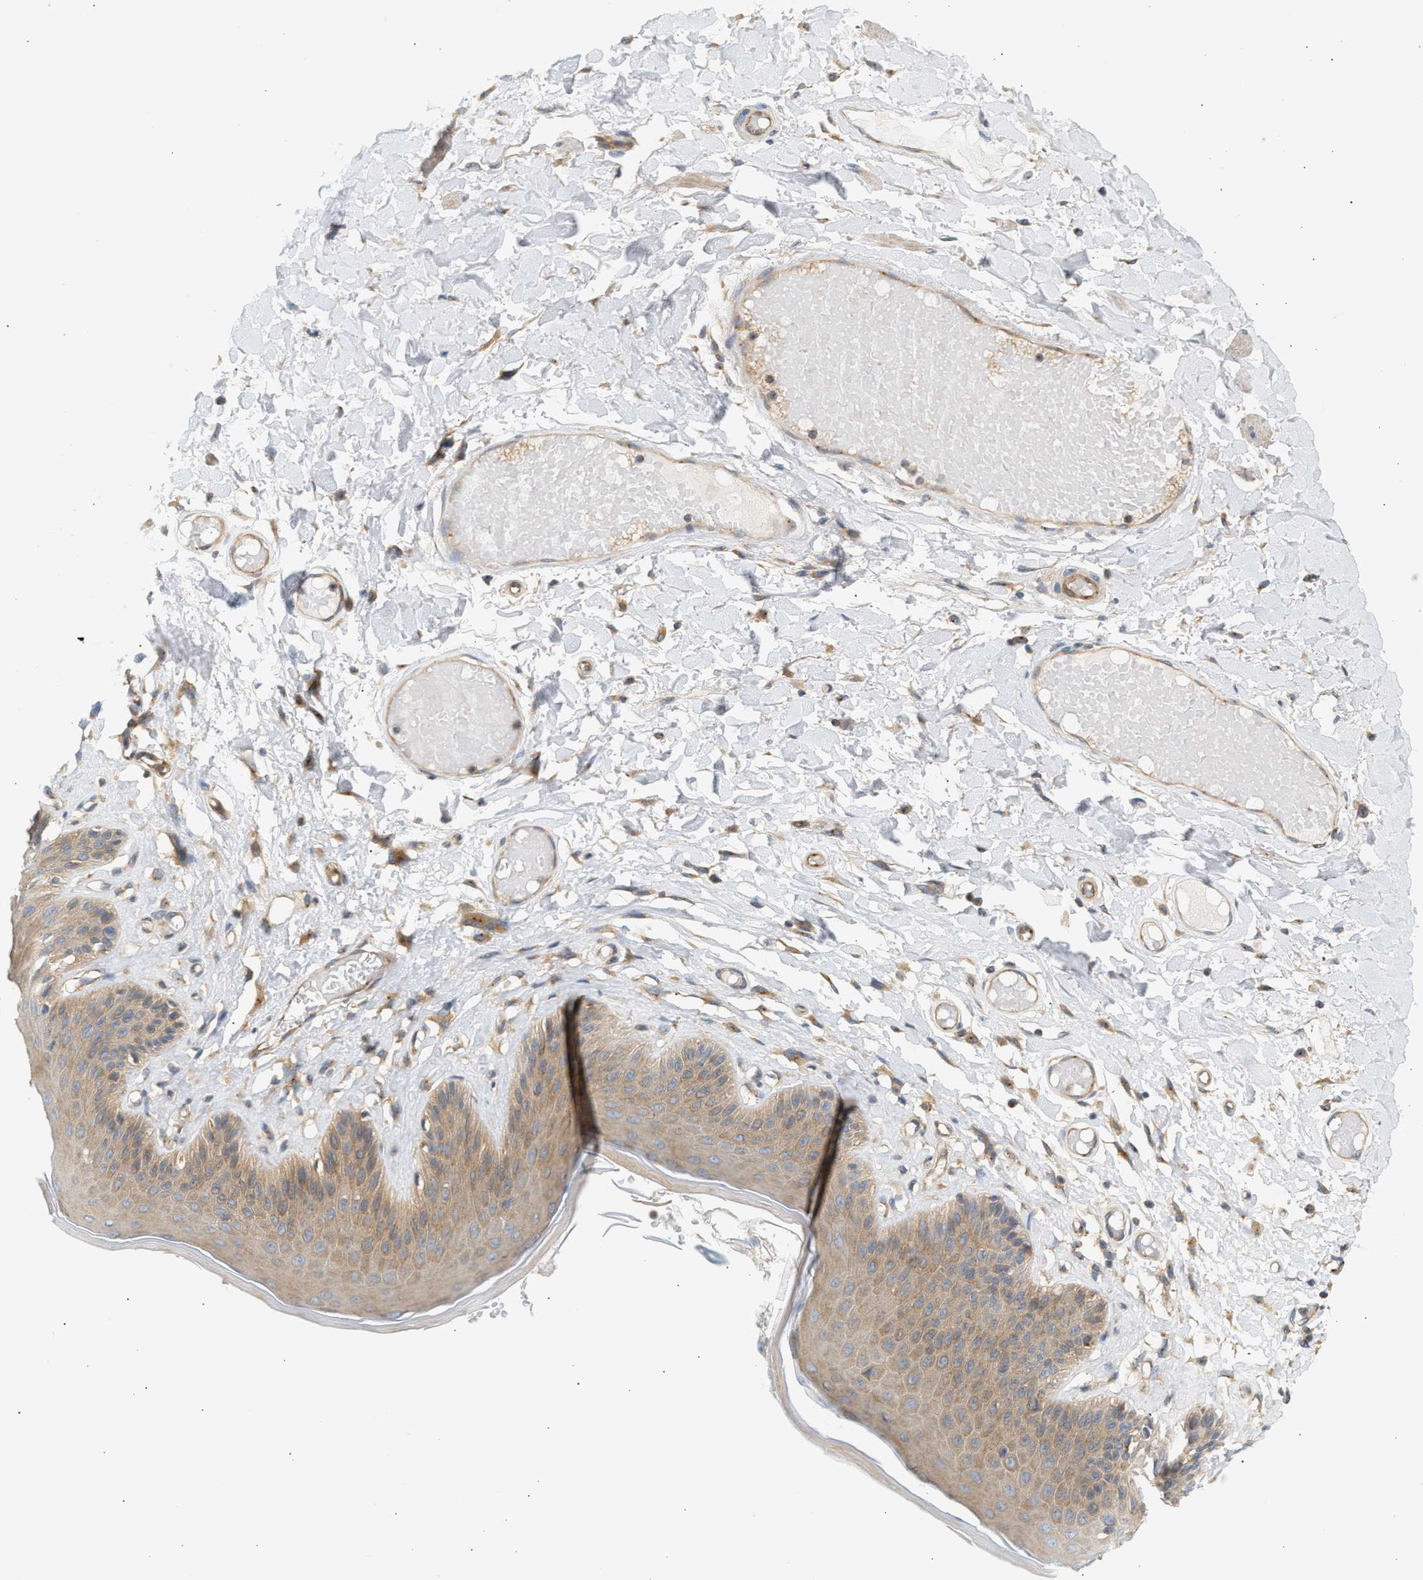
{"staining": {"intensity": "moderate", "quantity": ">75%", "location": "cytoplasmic/membranous"}, "tissue": "skin", "cell_type": "Epidermal cells", "image_type": "normal", "snomed": [{"axis": "morphology", "description": "Normal tissue, NOS"}, {"axis": "topography", "description": "Vulva"}], "caption": "High-magnification brightfield microscopy of unremarkable skin stained with DAB (3,3'-diaminobenzidine) (brown) and counterstained with hematoxylin (blue). epidermal cells exhibit moderate cytoplasmic/membranous staining is identified in approximately>75% of cells.", "gene": "PAFAH1B1", "patient": {"sex": "female", "age": 73}}